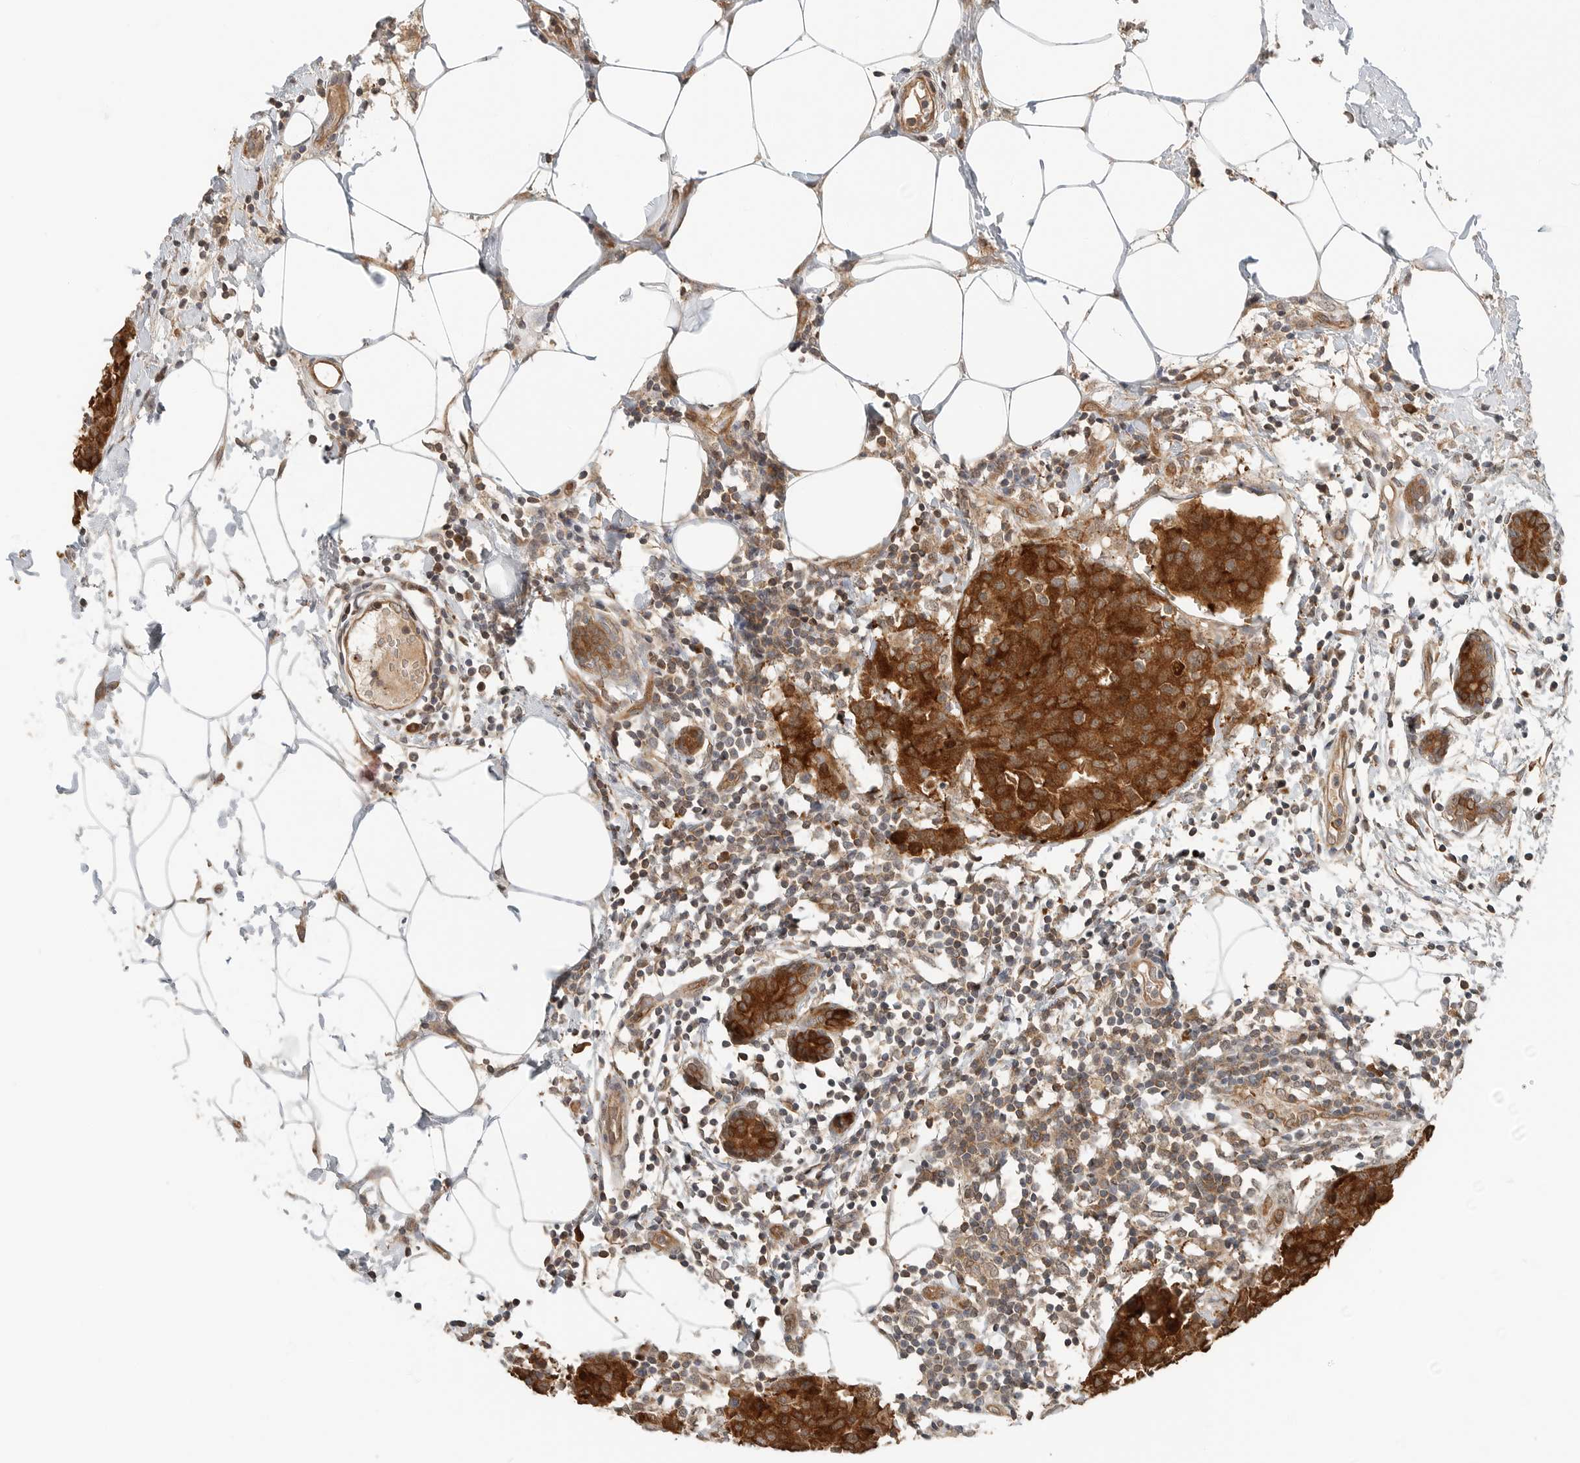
{"staining": {"intensity": "strong", "quantity": ">75%", "location": "cytoplasmic/membranous"}, "tissue": "breast cancer", "cell_type": "Tumor cells", "image_type": "cancer", "snomed": [{"axis": "morphology", "description": "Normal tissue, NOS"}, {"axis": "morphology", "description": "Duct carcinoma"}, {"axis": "topography", "description": "Breast"}], "caption": "The histopathology image demonstrates a brown stain indicating the presence of a protein in the cytoplasmic/membranous of tumor cells in breast cancer. (IHC, brightfield microscopy, high magnification).", "gene": "XPNPEP1", "patient": {"sex": "female", "age": 37}}